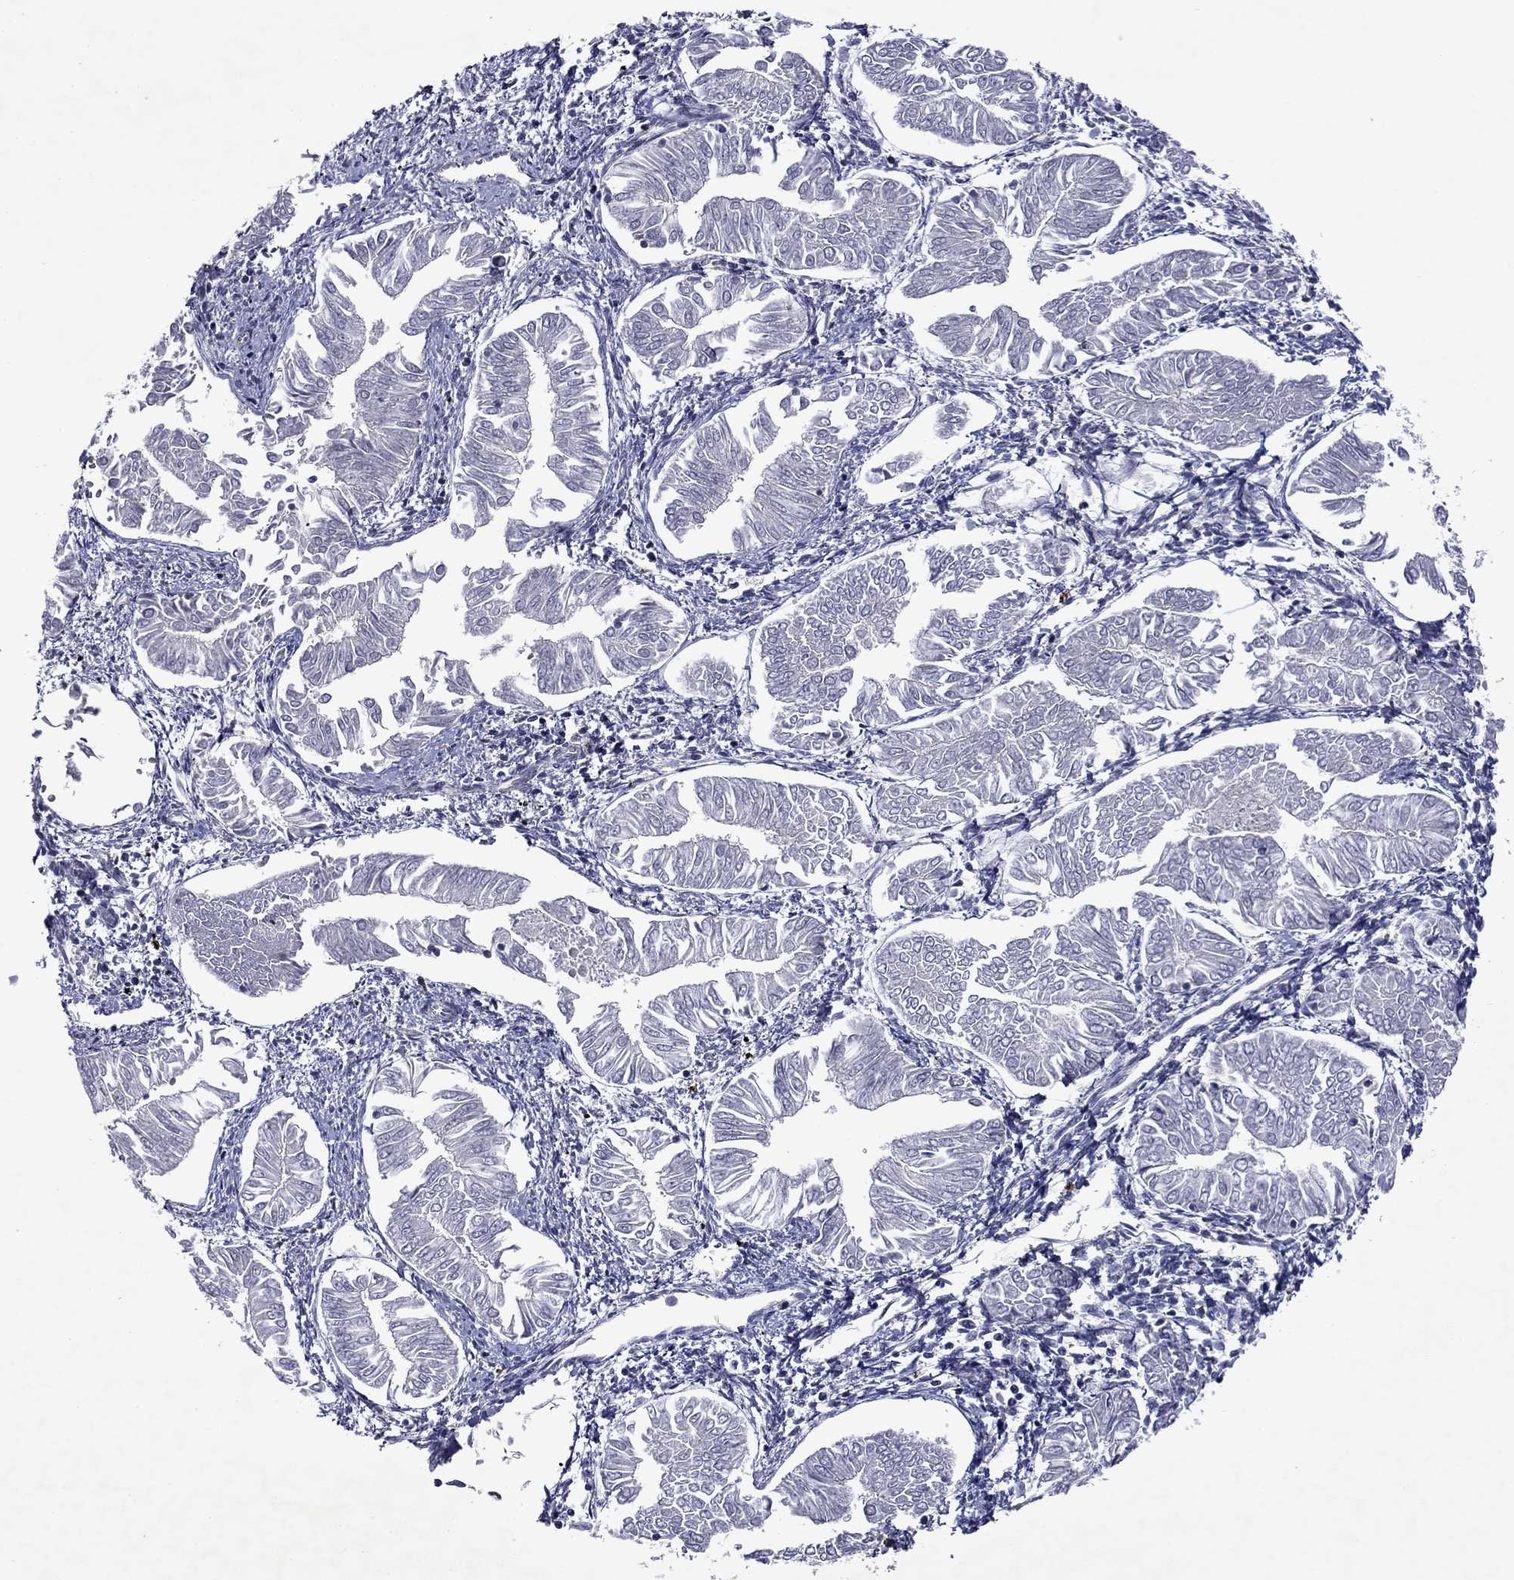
{"staining": {"intensity": "negative", "quantity": "none", "location": "none"}, "tissue": "endometrial cancer", "cell_type": "Tumor cells", "image_type": "cancer", "snomed": [{"axis": "morphology", "description": "Adenocarcinoma, NOS"}, {"axis": "topography", "description": "Endometrium"}], "caption": "Tumor cells are negative for brown protein staining in endometrial cancer.", "gene": "B3GAT1", "patient": {"sex": "female", "age": 53}}